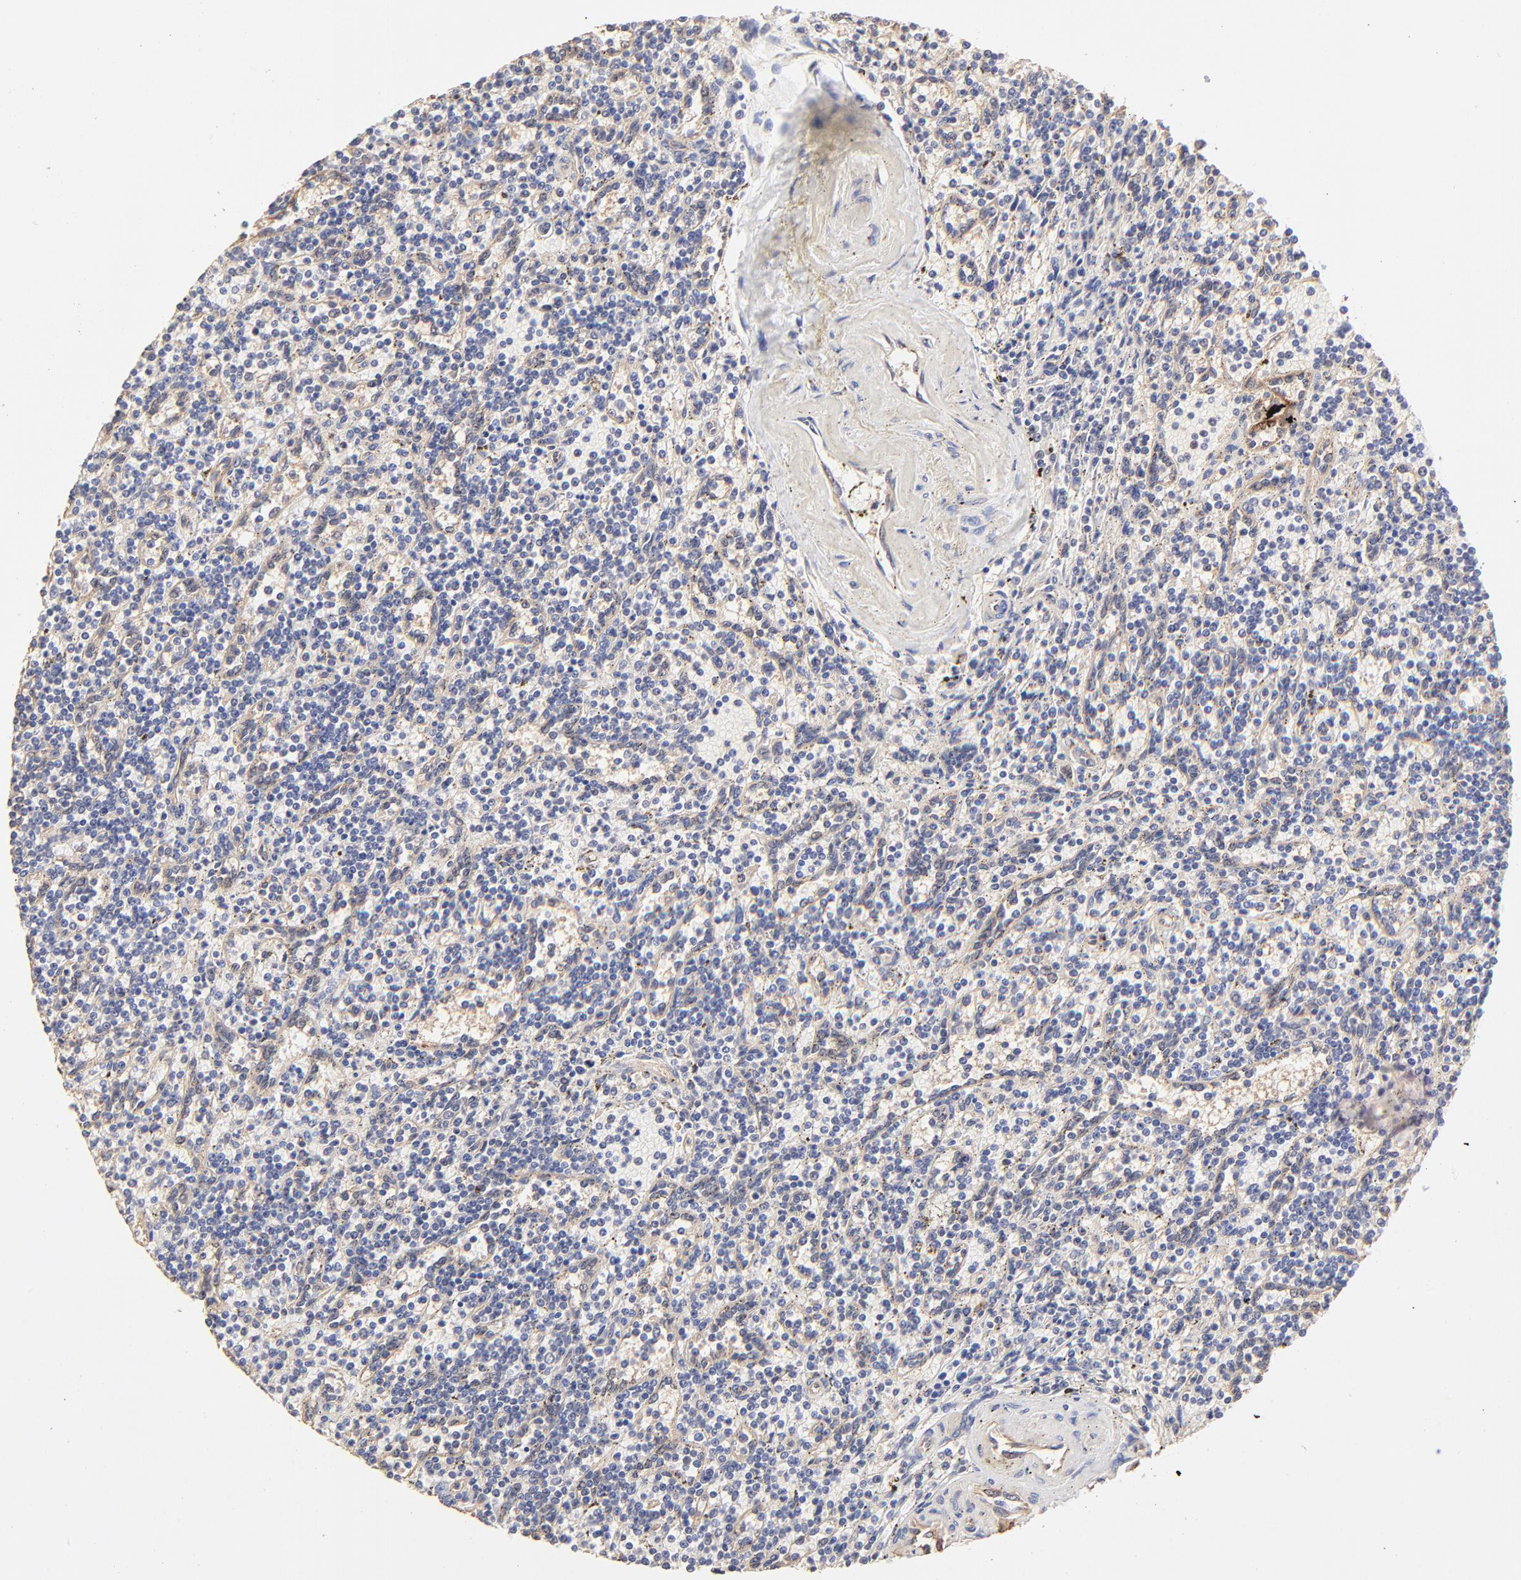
{"staining": {"intensity": "negative", "quantity": "none", "location": "none"}, "tissue": "lymphoma", "cell_type": "Tumor cells", "image_type": "cancer", "snomed": [{"axis": "morphology", "description": "Malignant lymphoma, non-Hodgkin's type, Low grade"}, {"axis": "topography", "description": "Spleen"}], "caption": "High magnification brightfield microscopy of low-grade malignant lymphoma, non-Hodgkin's type stained with DAB (3,3'-diaminobenzidine) (brown) and counterstained with hematoxylin (blue): tumor cells show no significant staining.", "gene": "TNFAIP3", "patient": {"sex": "male", "age": 73}}